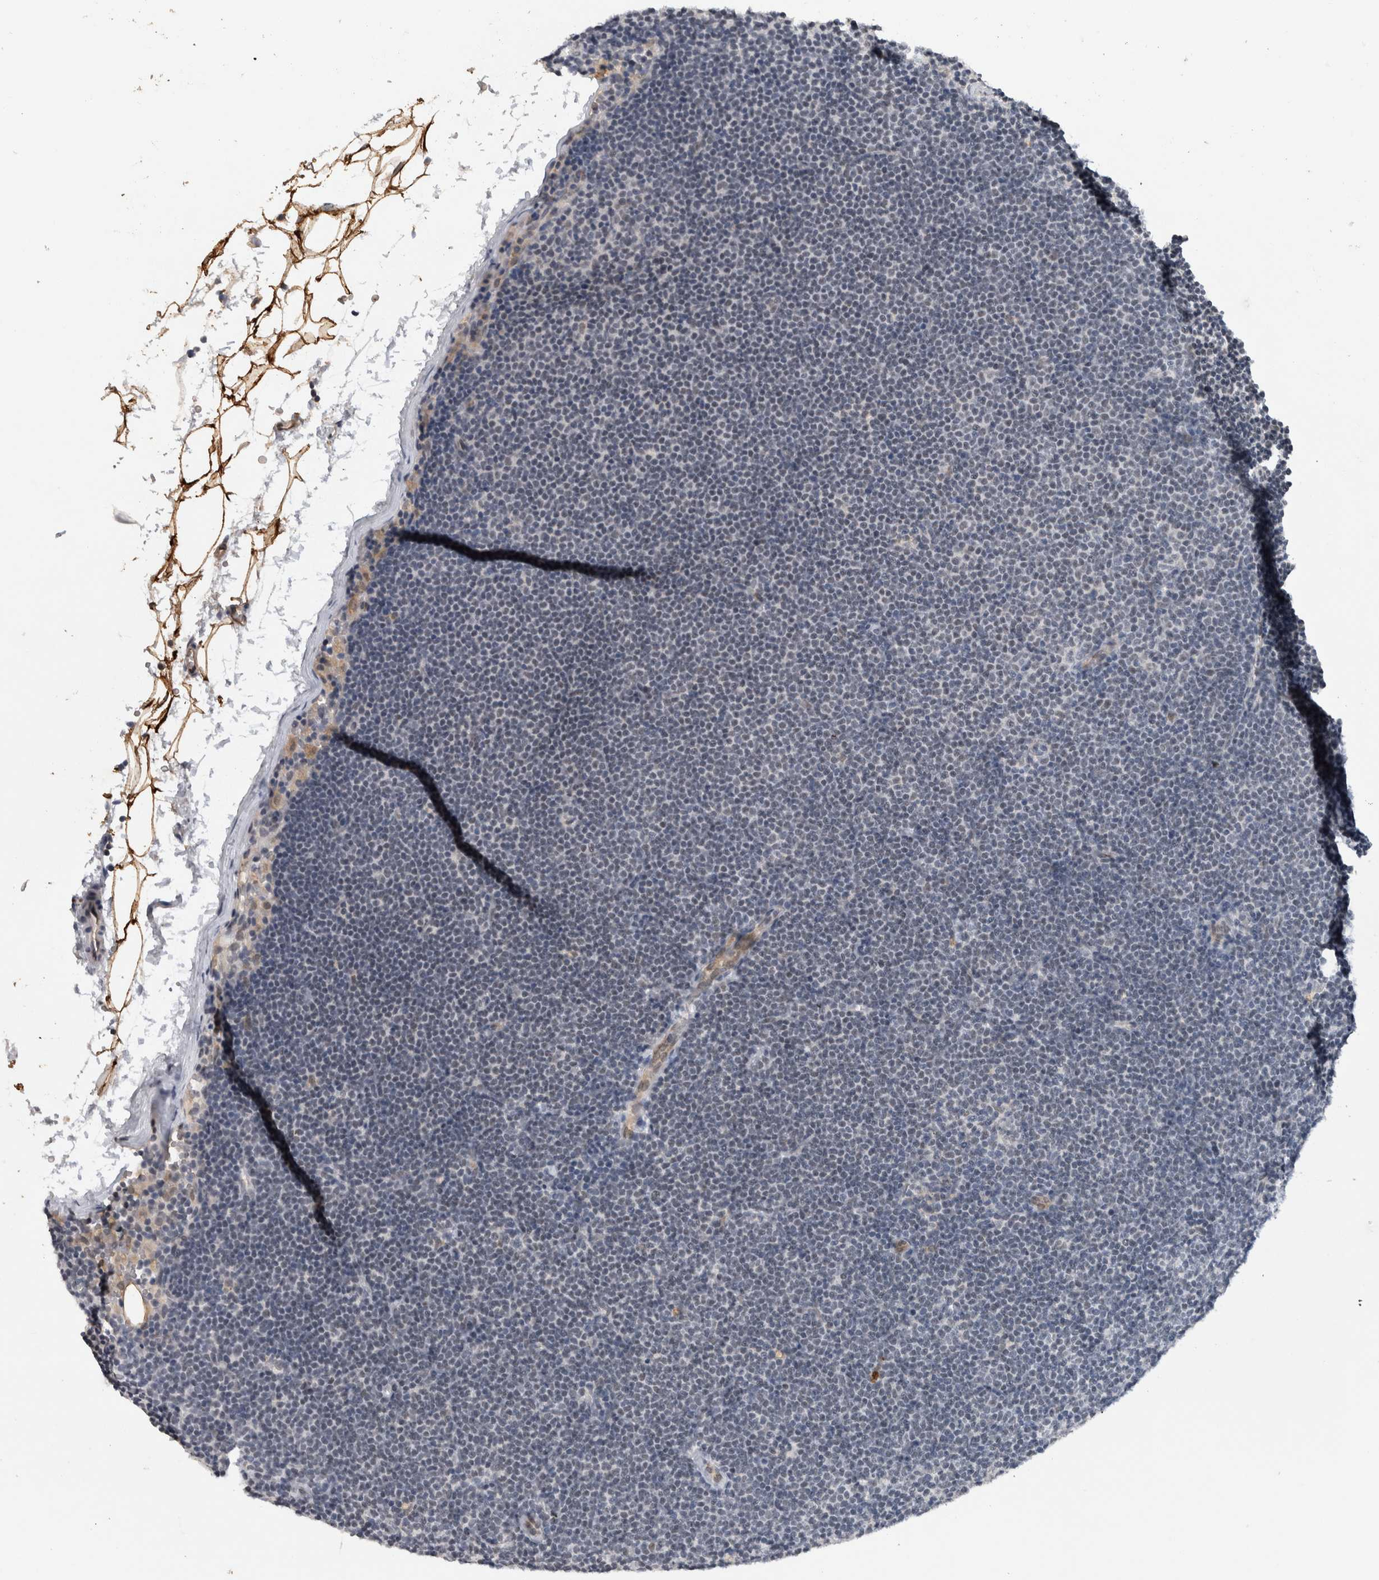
{"staining": {"intensity": "negative", "quantity": "none", "location": "none"}, "tissue": "lymphoma", "cell_type": "Tumor cells", "image_type": "cancer", "snomed": [{"axis": "morphology", "description": "Malignant lymphoma, non-Hodgkin's type, Low grade"}, {"axis": "topography", "description": "Lymph node"}], "caption": "IHC photomicrograph of neoplastic tissue: malignant lymphoma, non-Hodgkin's type (low-grade) stained with DAB (3,3'-diaminobenzidine) exhibits no significant protein staining in tumor cells. (IHC, brightfield microscopy, high magnification).", "gene": "PRXL2A", "patient": {"sex": "female", "age": 53}}